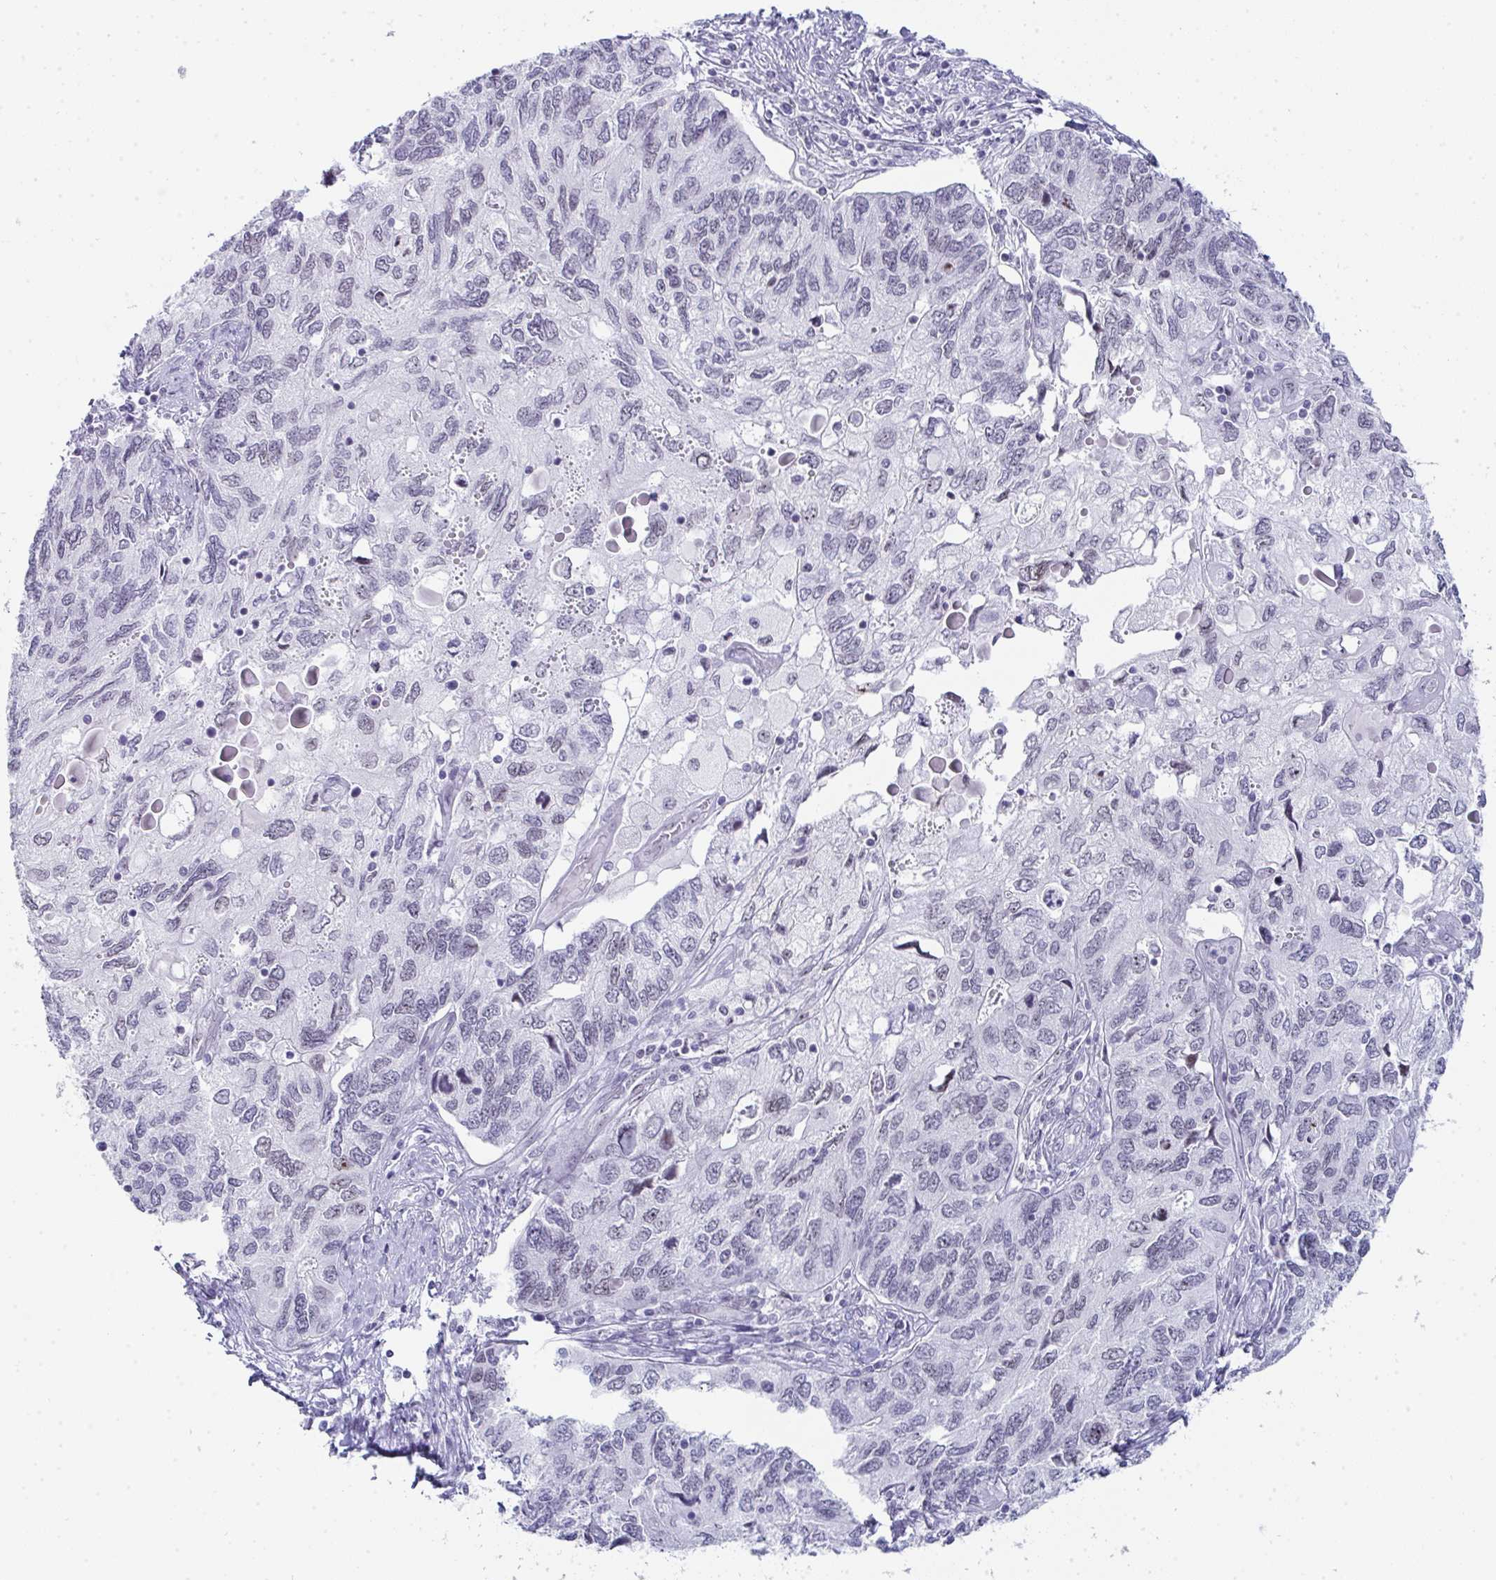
{"staining": {"intensity": "weak", "quantity": "<25%", "location": "nuclear"}, "tissue": "endometrial cancer", "cell_type": "Tumor cells", "image_type": "cancer", "snomed": [{"axis": "morphology", "description": "Carcinoma, NOS"}, {"axis": "topography", "description": "Uterus"}], "caption": "The image demonstrates no significant positivity in tumor cells of endometrial carcinoma.", "gene": "NOP10", "patient": {"sex": "female", "age": 76}}